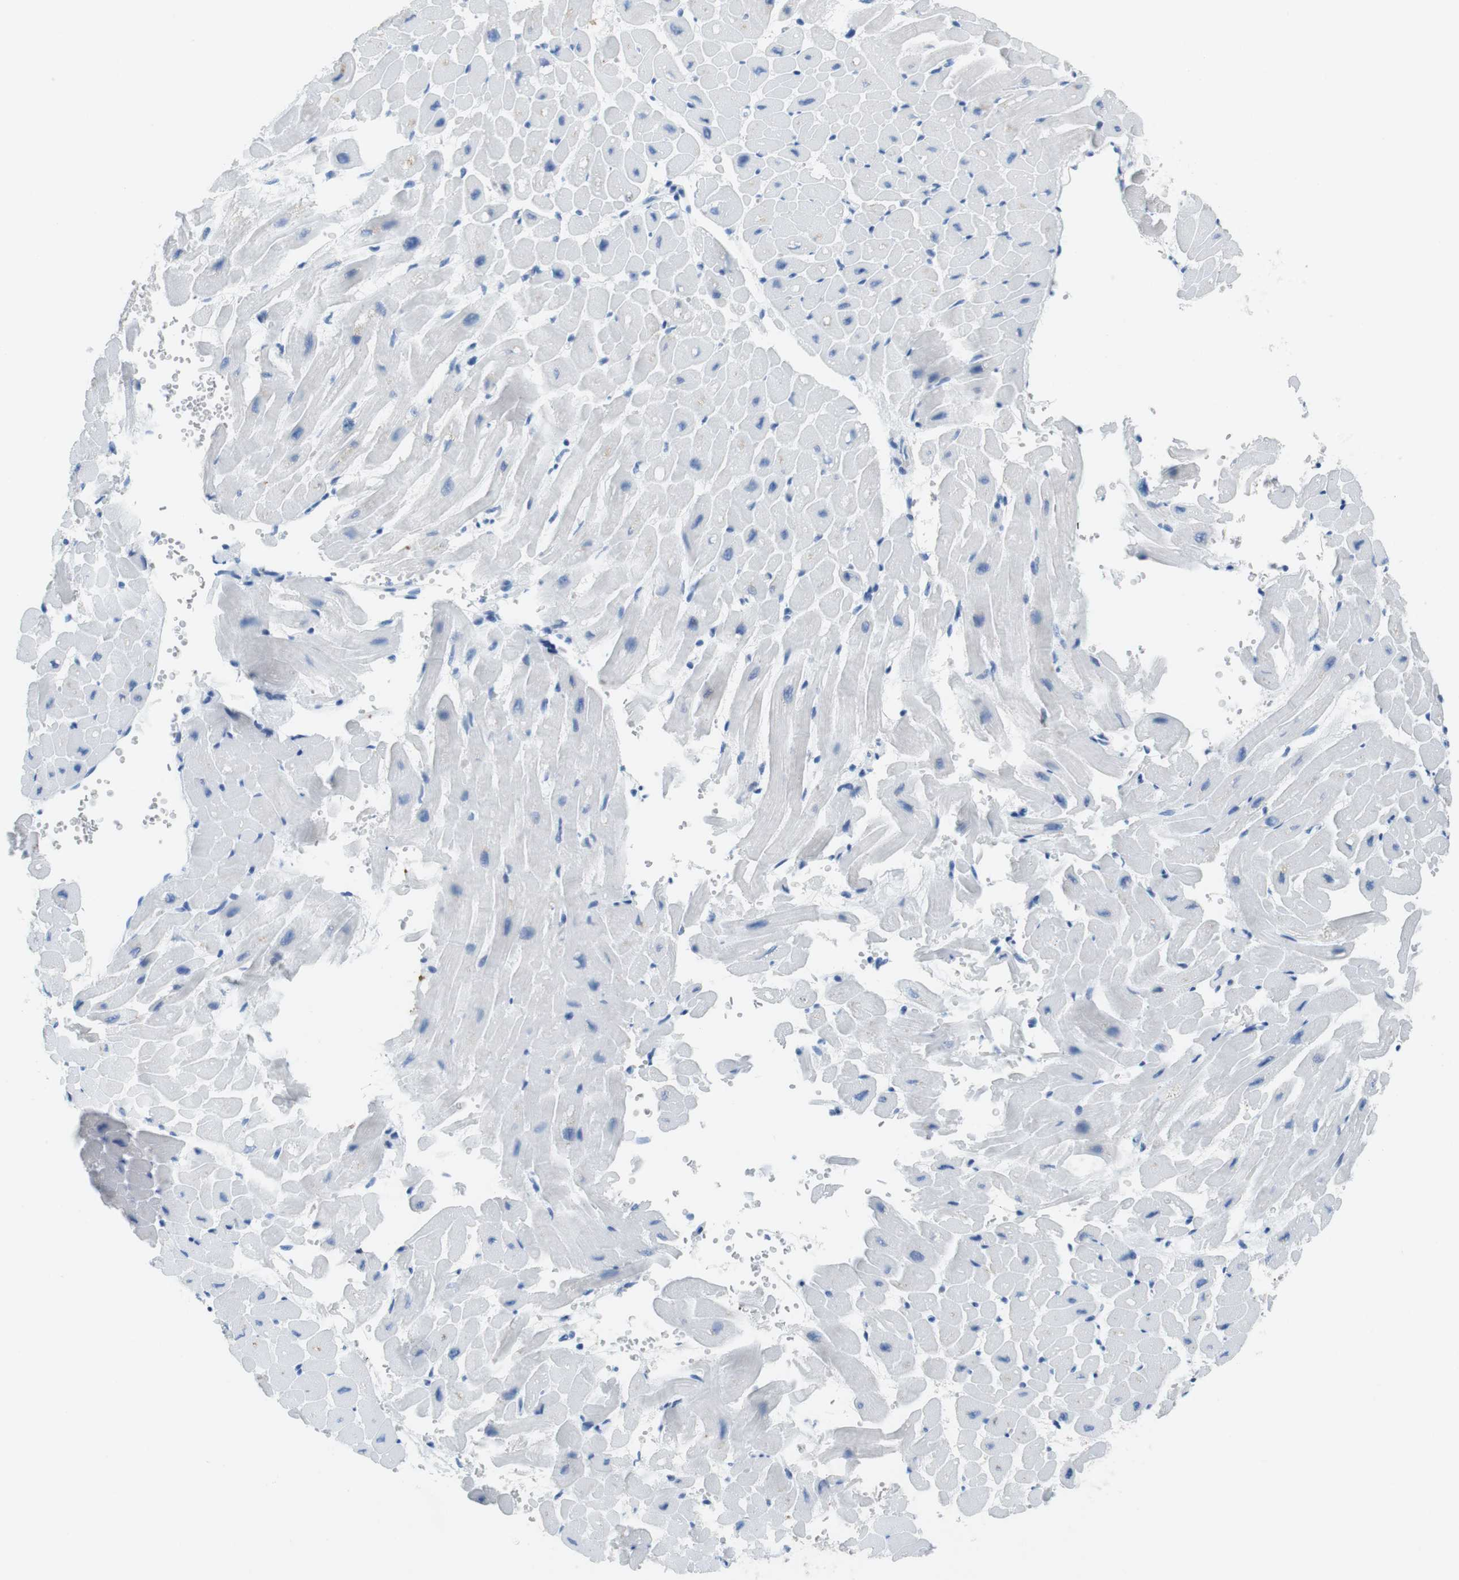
{"staining": {"intensity": "weak", "quantity": "<25%", "location": "cytoplasmic/membranous"}, "tissue": "heart muscle", "cell_type": "Cardiomyocytes", "image_type": "normal", "snomed": [{"axis": "morphology", "description": "Normal tissue, NOS"}, {"axis": "topography", "description": "Heart"}], "caption": "The immunohistochemistry photomicrograph has no significant staining in cardiomyocytes of heart muscle.", "gene": "LAT", "patient": {"sex": "male", "age": 45}}